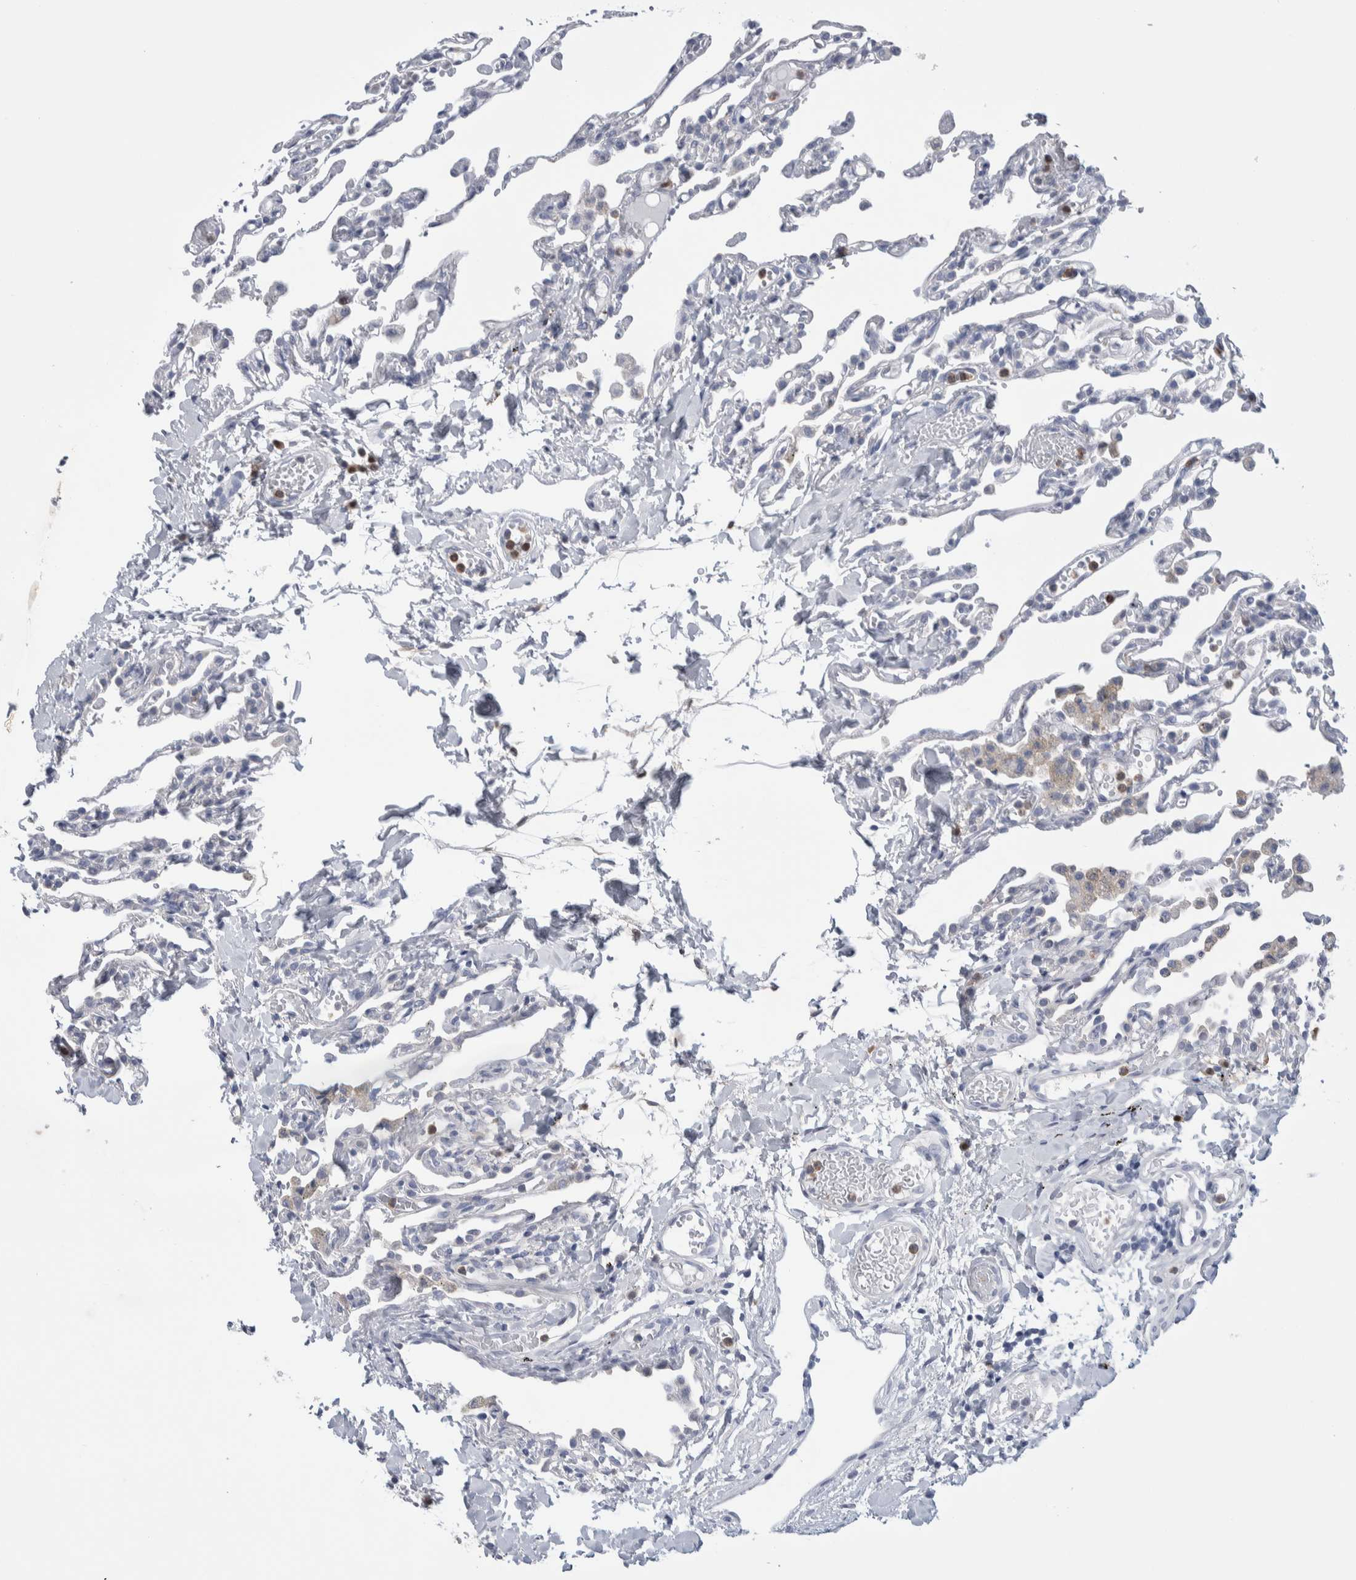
{"staining": {"intensity": "negative", "quantity": "none", "location": "none"}, "tissue": "lung", "cell_type": "Alveolar cells", "image_type": "normal", "snomed": [{"axis": "morphology", "description": "Normal tissue, NOS"}, {"axis": "topography", "description": "Lung"}], "caption": "The micrograph shows no staining of alveolar cells in benign lung.", "gene": "LURAP1L", "patient": {"sex": "male", "age": 21}}